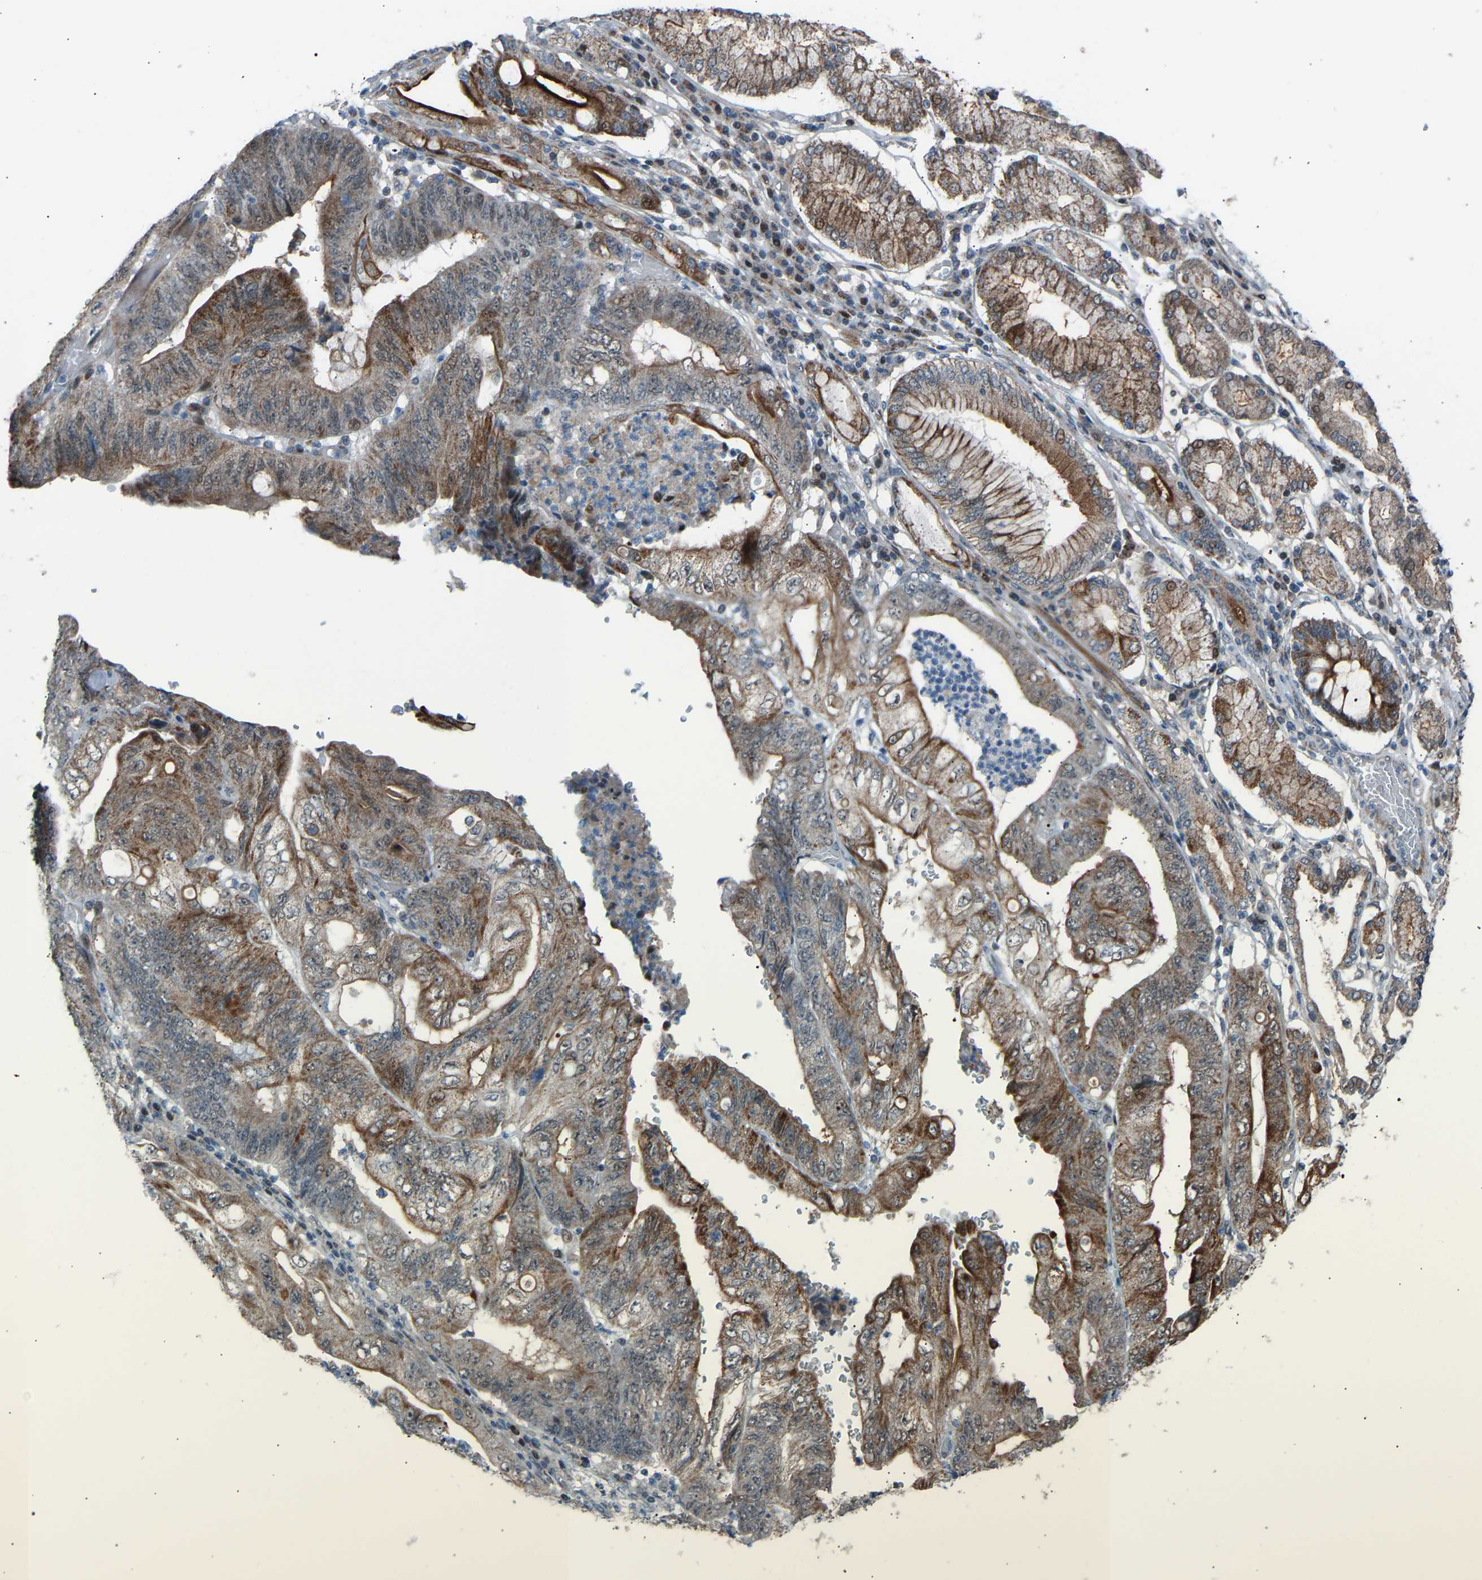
{"staining": {"intensity": "strong", "quantity": ">75%", "location": "cytoplasmic/membranous"}, "tissue": "stomach cancer", "cell_type": "Tumor cells", "image_type": "cancer", "snomed": [{"axis": "morphology", "description": "Adenocarcinoma, NOS"}, {"axis": "topography", "description": "Stomach"}], "caption": "The micrograph reveals a brown stain indicating the presence of a protein in the cytoplasmic/membranous of tumor cells in adenocarcinoma (stomach). (DAB (3,3'-diaminobenzidine) IHC, brown staining for protein, blue staining for nuclei).", "gene": "VPS41", "patient": {"sex": "female", "age": 73}}